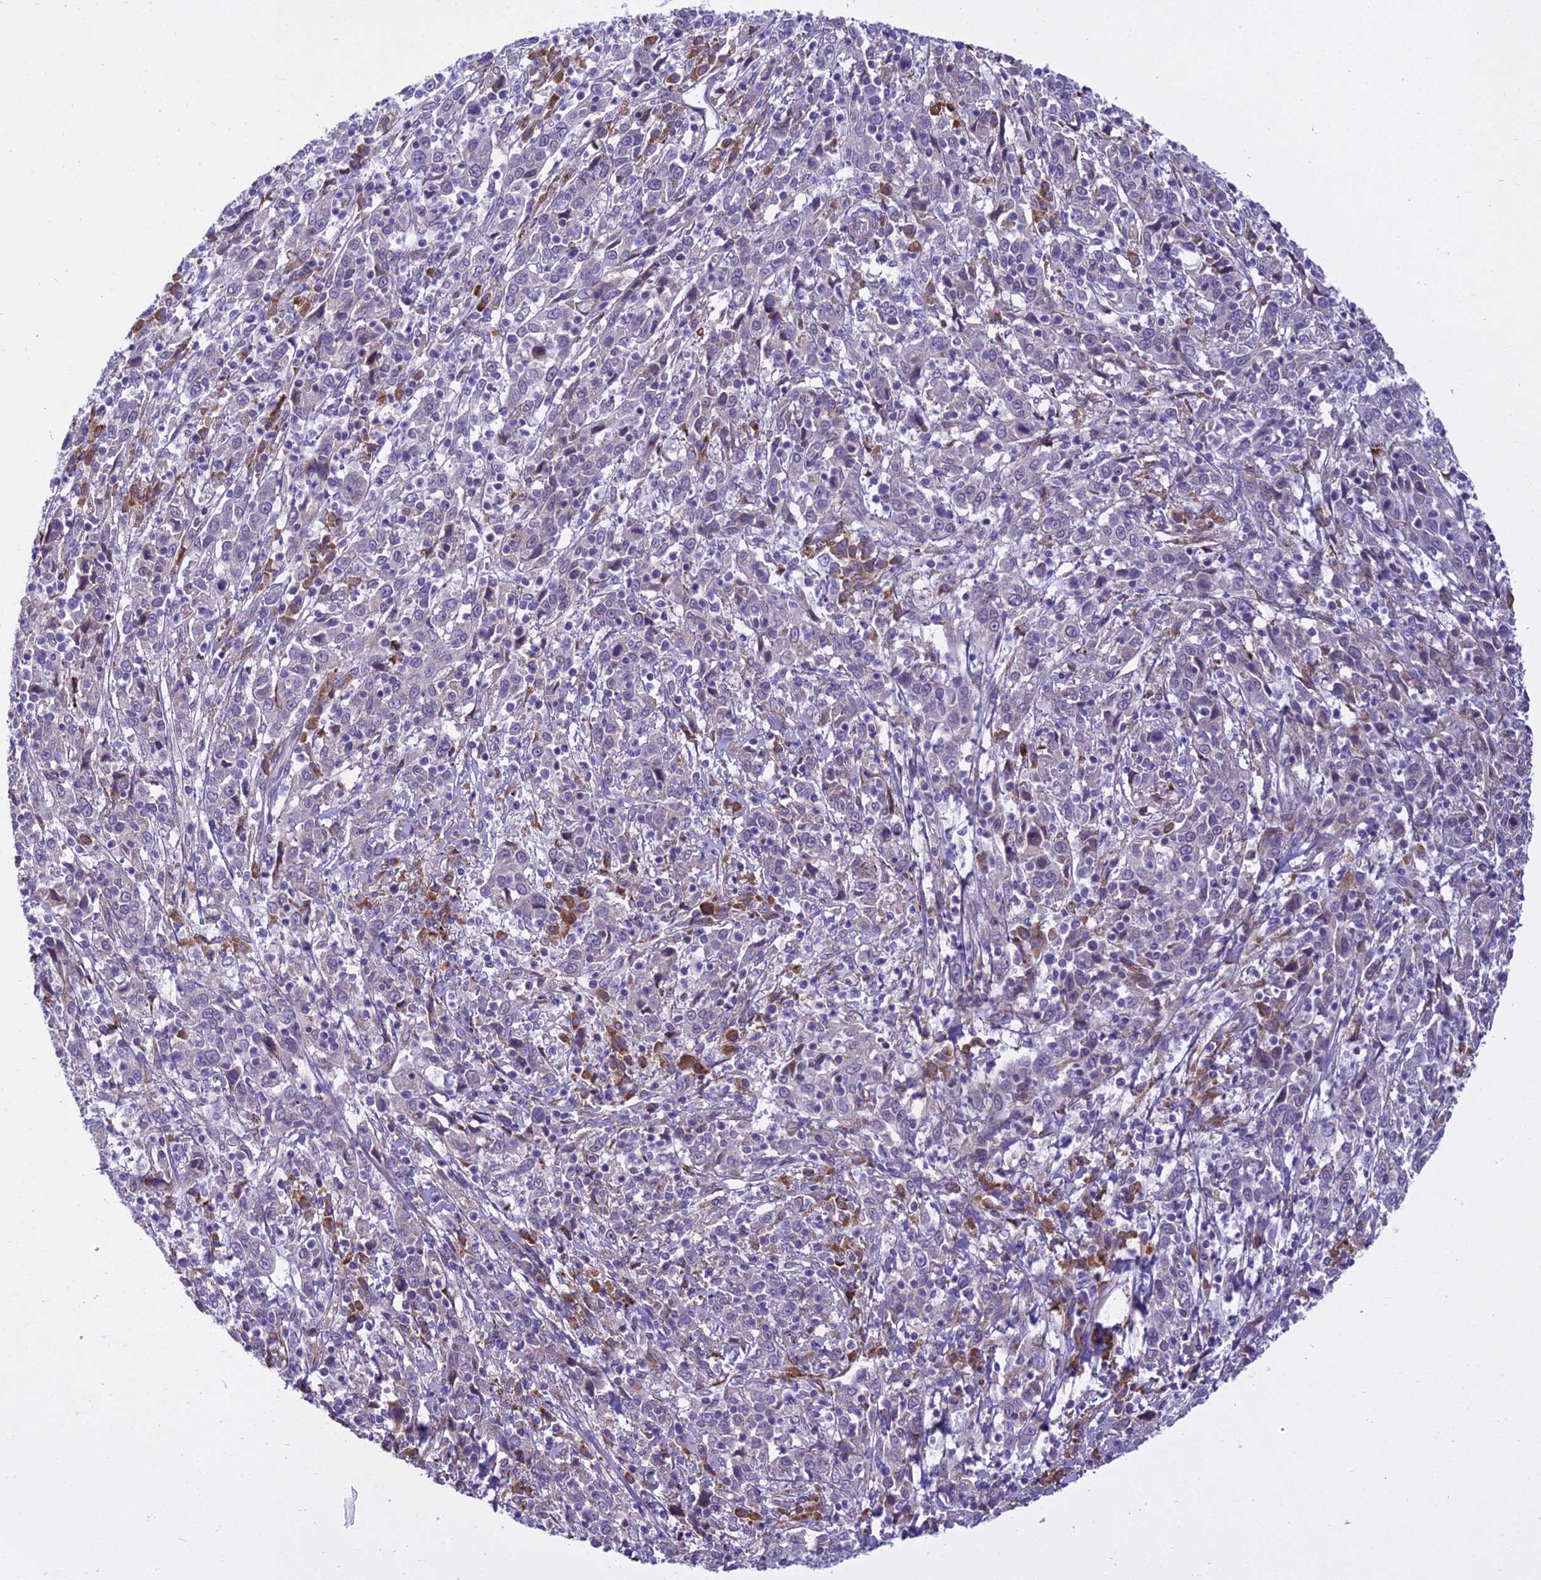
{"staining": {"intensity": "negative", "quantity": "none", "location": "none"}, "tissue": "cervical cancer", "cell_type": "Tumor cells", "image_type": "cancer", "snomed": [{"axis": "morphology", "description": "Squamous cell carcinoma, NOS"}, {"axis": "topography", "description": "Cervix"}], "caption": "Tumor cells show no significant protein positivity in cervical cancer. (Brightfield microscopy of DAB (3,3'-diaminobenzidine) immunohistochemistry (IHC) at high magnification).", "gene": "NEURL2", "patient": {"sex": "female", "age": 46}}